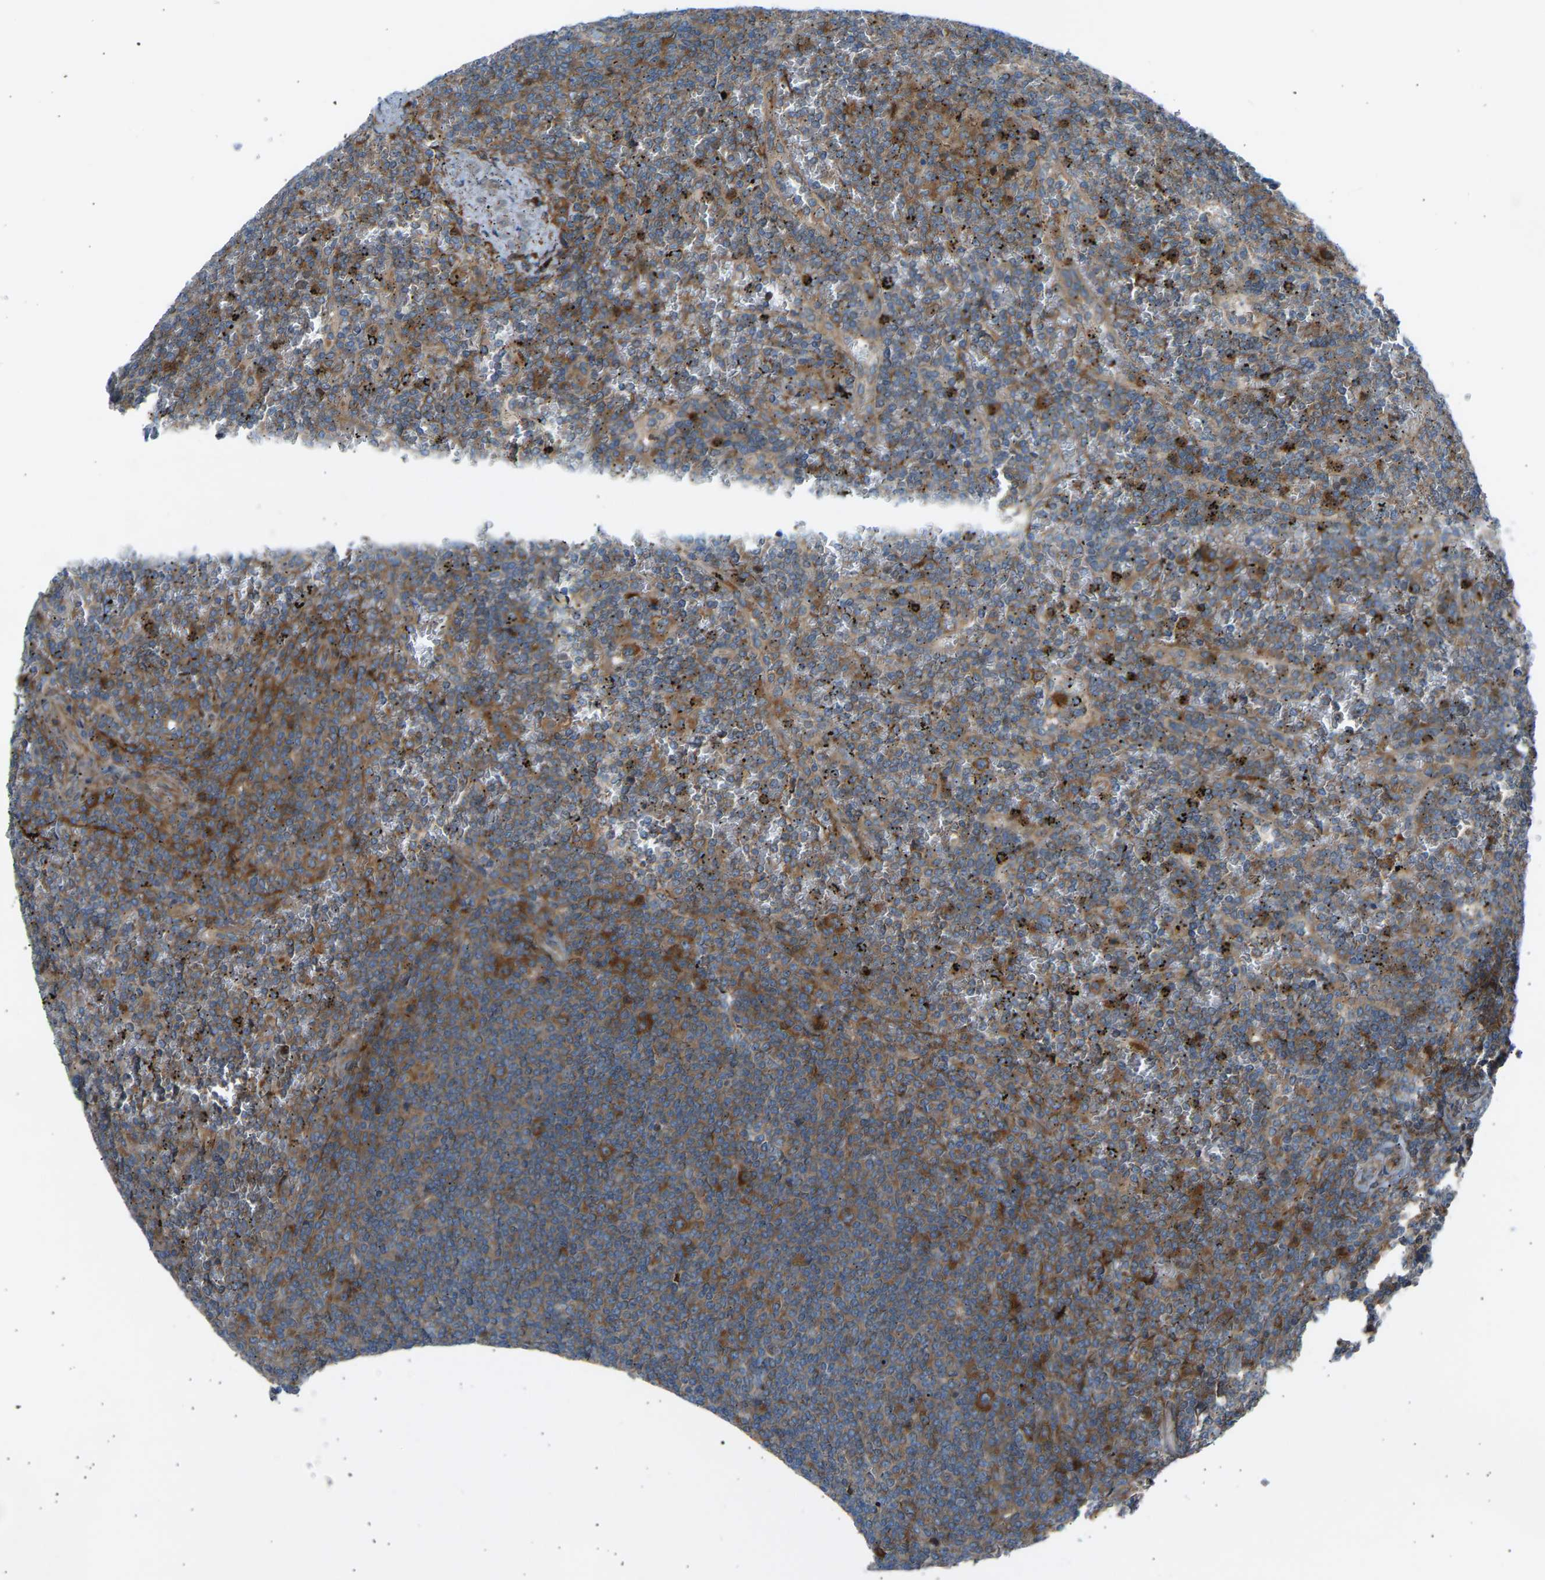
{"staining": {"intensity": "moderate", "quantity": ">75%", "location": "cytoplasmic/membranous"}, "tissue": "lymphoma", "cell_type": "Tumor cells", "image_type": "cancer", "snomed": [{"axis": "morphology", "description": "Malignant lymphoma, non-Hodgkin's type, Low grade"}, {"axis": "topography", "description": "Spleen"}], "caption": "Protein expression by immunohistochemistry (IHC) exhibits moderate cytoplasmic/membranous staining in approximately >75% of tumor cells in lymphoma. Nuclei are stained in blue.", "gene": "VPS41", "patient": {"sex": "female", "age": 19}}